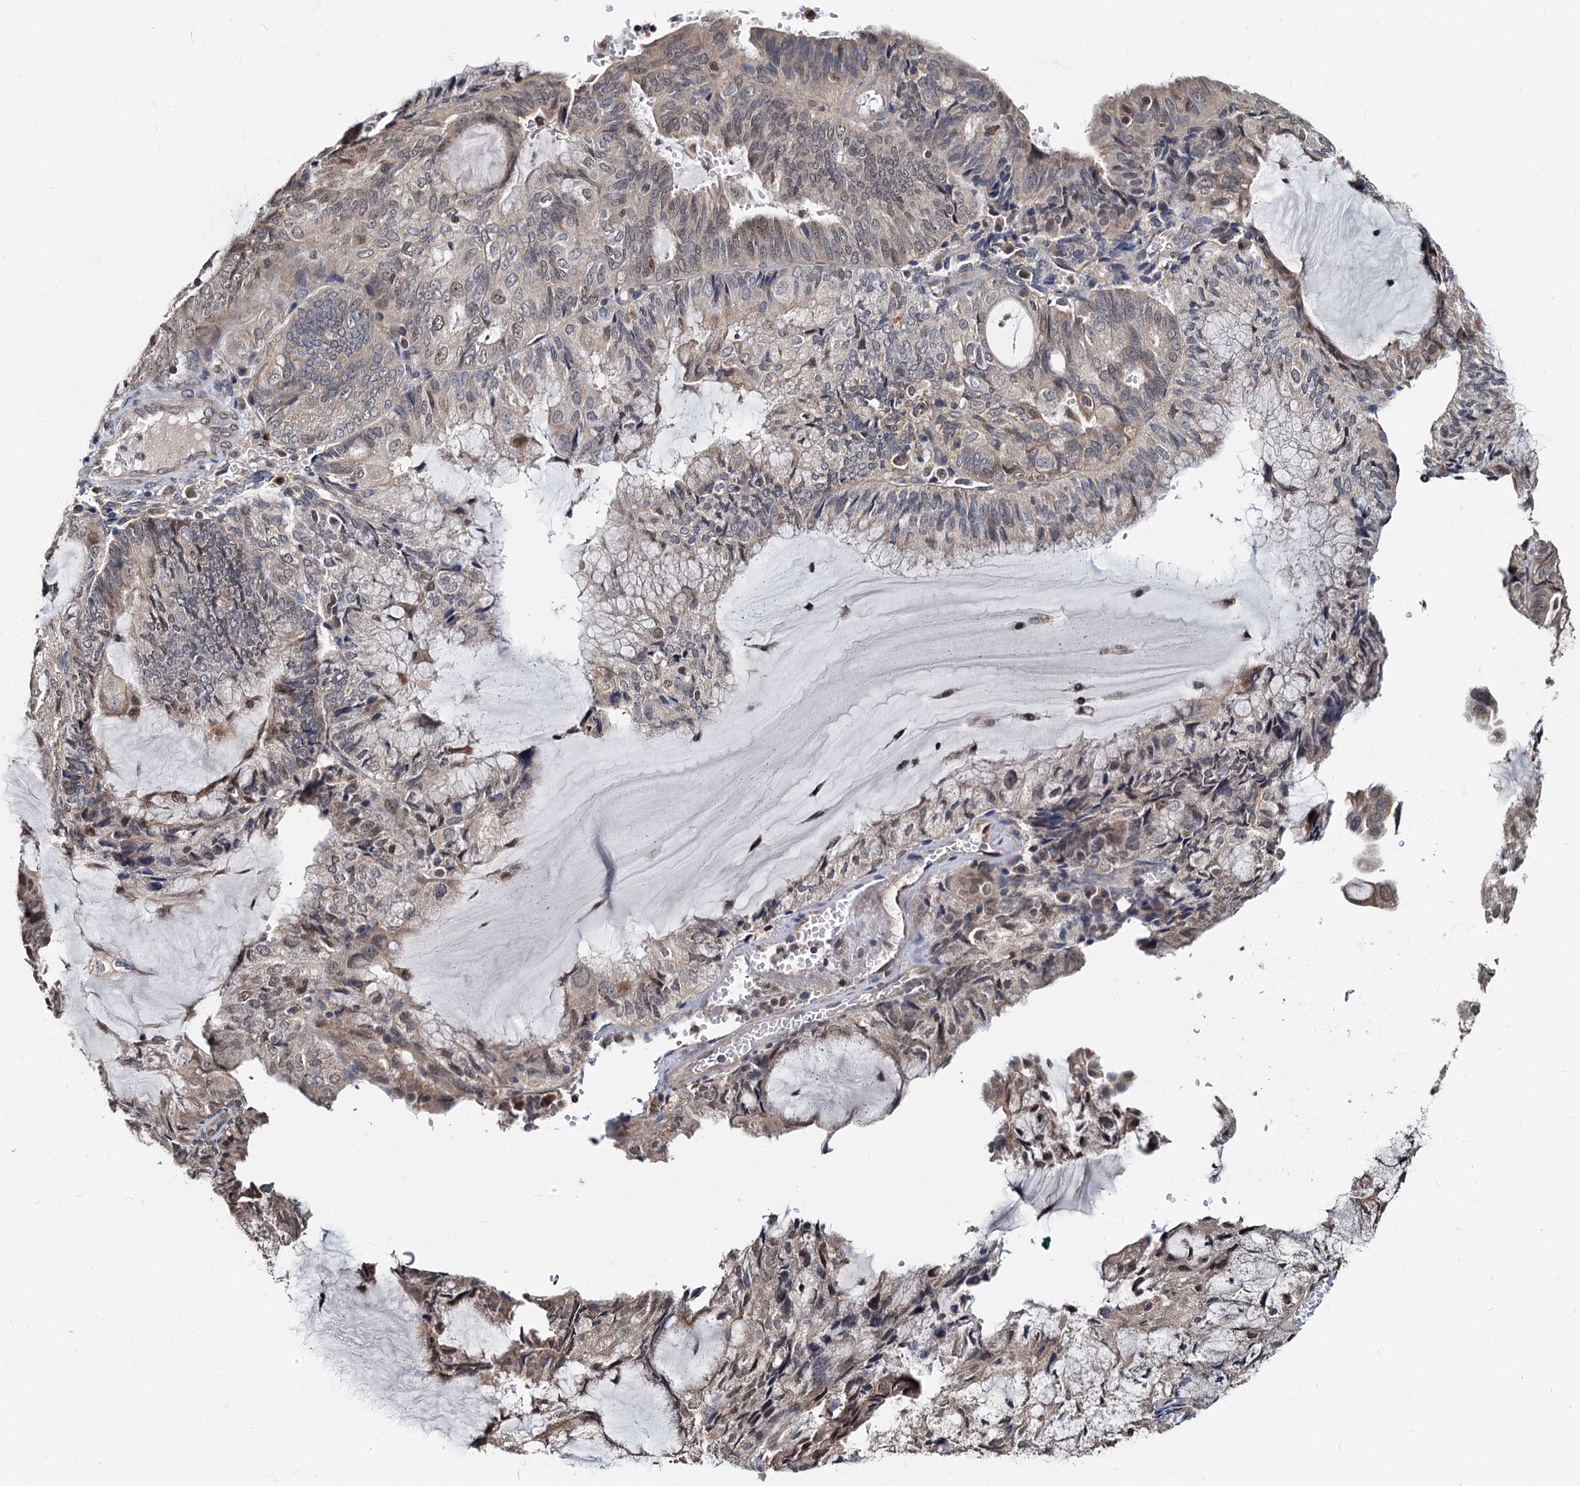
{"staining": {"intensity": "weak", "quantity": "25%-75%", "location": "cytoplasmic/membranous,nuclear"}, "tissue": "endometrial cancer", "cell_type": "Tumor cells", "image_type": "cancer", "snomed": [{"axis": "morphology", "description": "Adenocarcinoma, NOS"}, {"axis": "topography", "description": "Endometrium"}], "caption": "Immunohistochemical staining of human adenocarcinoma (endometrial) displays low levels of weak cytoplasmic/membranous and nuclear protein expression in about 25%-75% of tumor cells.", "gene": "MCMBP", "patient": {"sex": "female", "age": 81}}